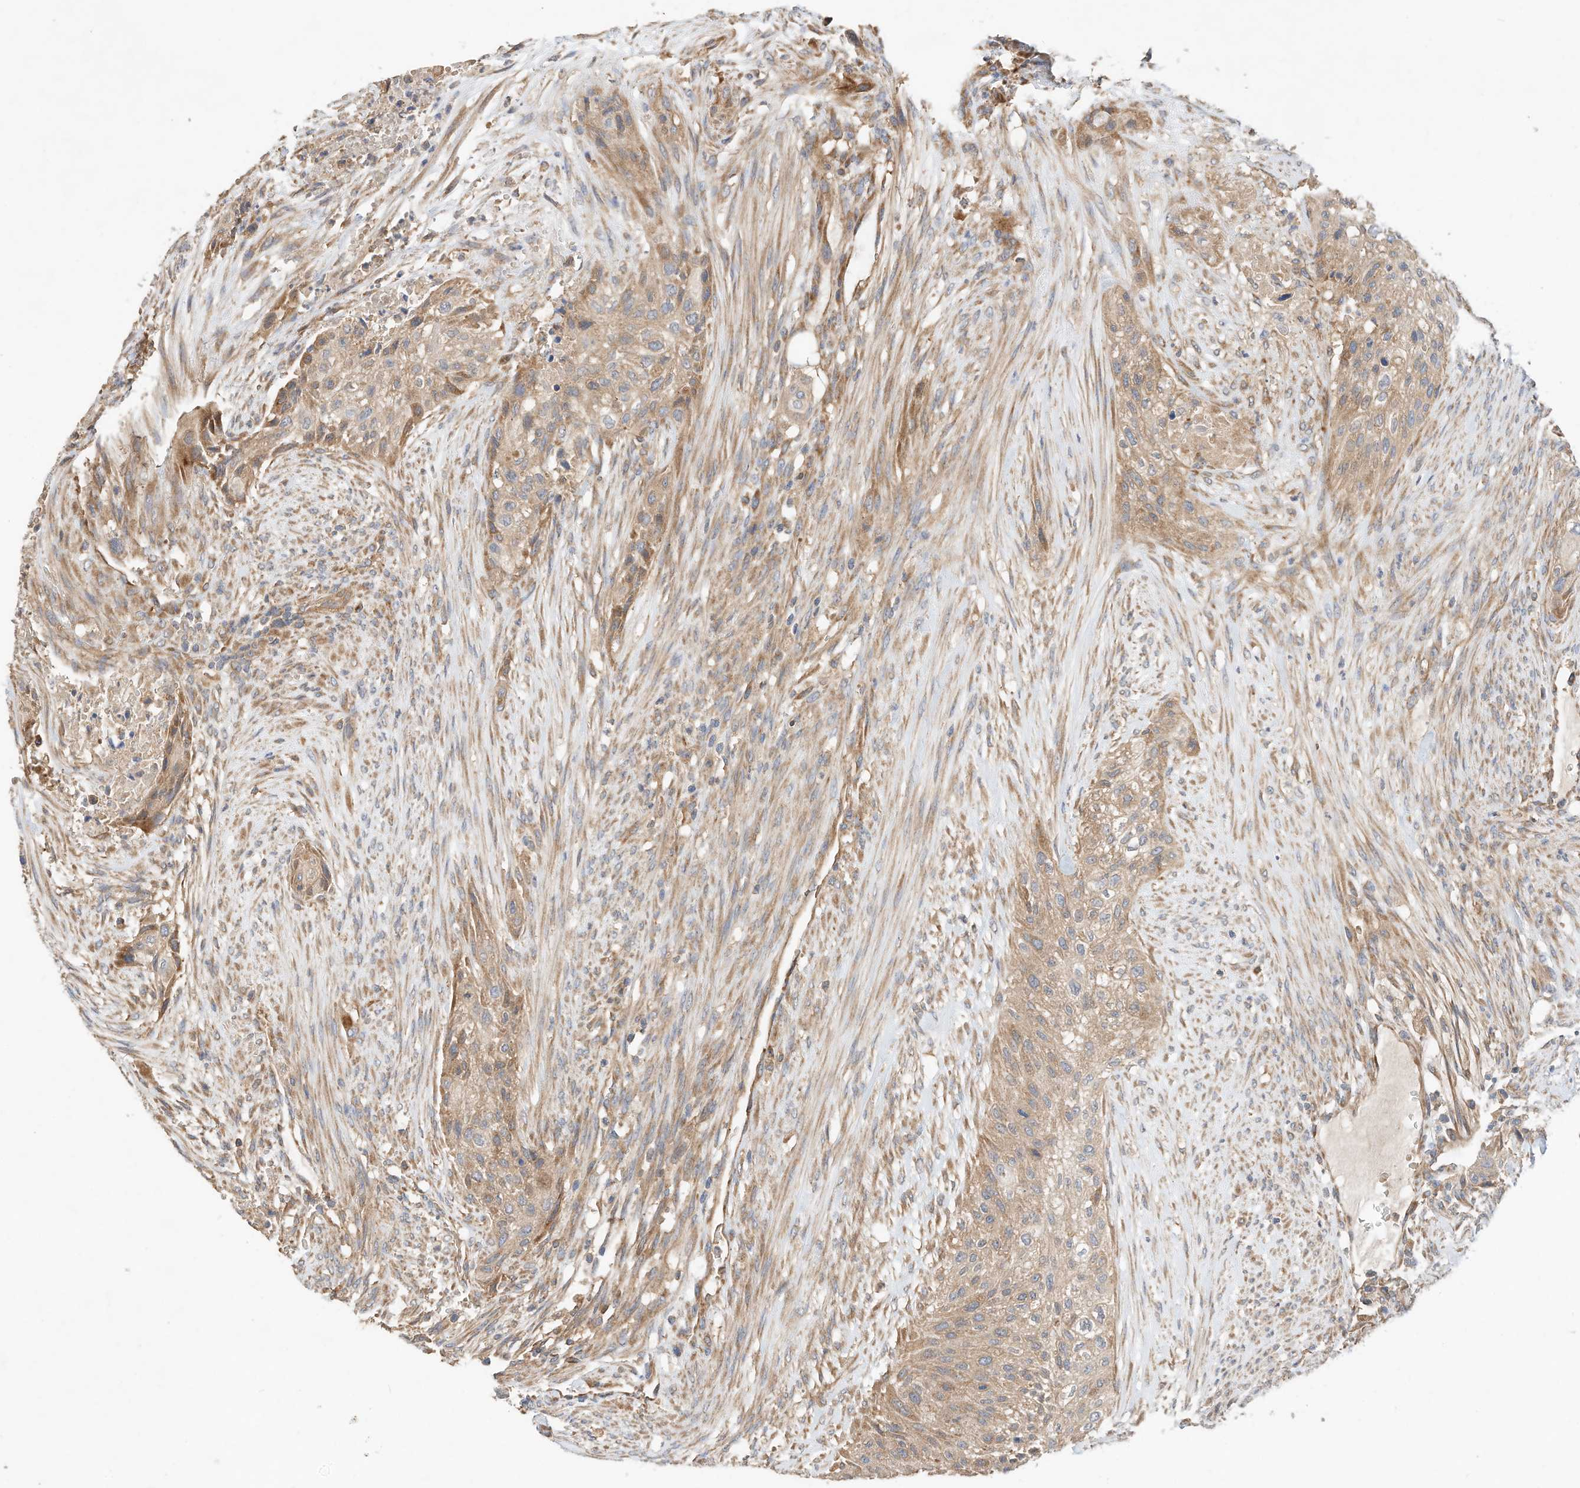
{"staining": {"intensity": "moderate", "quantity": ">75%", "location": "cytoplasmic/membranous"}, "tissue": "urothelial cancer", "cell_type": "Tumor cells", "image_type": "cancer", "snomed": [{"axis": "morphology", "description": "Urothelial carcinoma, High grade"}, {"axis": "topography", "description": "Urinary bladder"}], "caption": "Protein analysis of urothelial cancer tissue exhibits moderate cytoplasmic/membranous staining in approximately >75% of tumor cells.", "gene": "CPAMD8", "patient": {"sex": "male", "age": 35}}